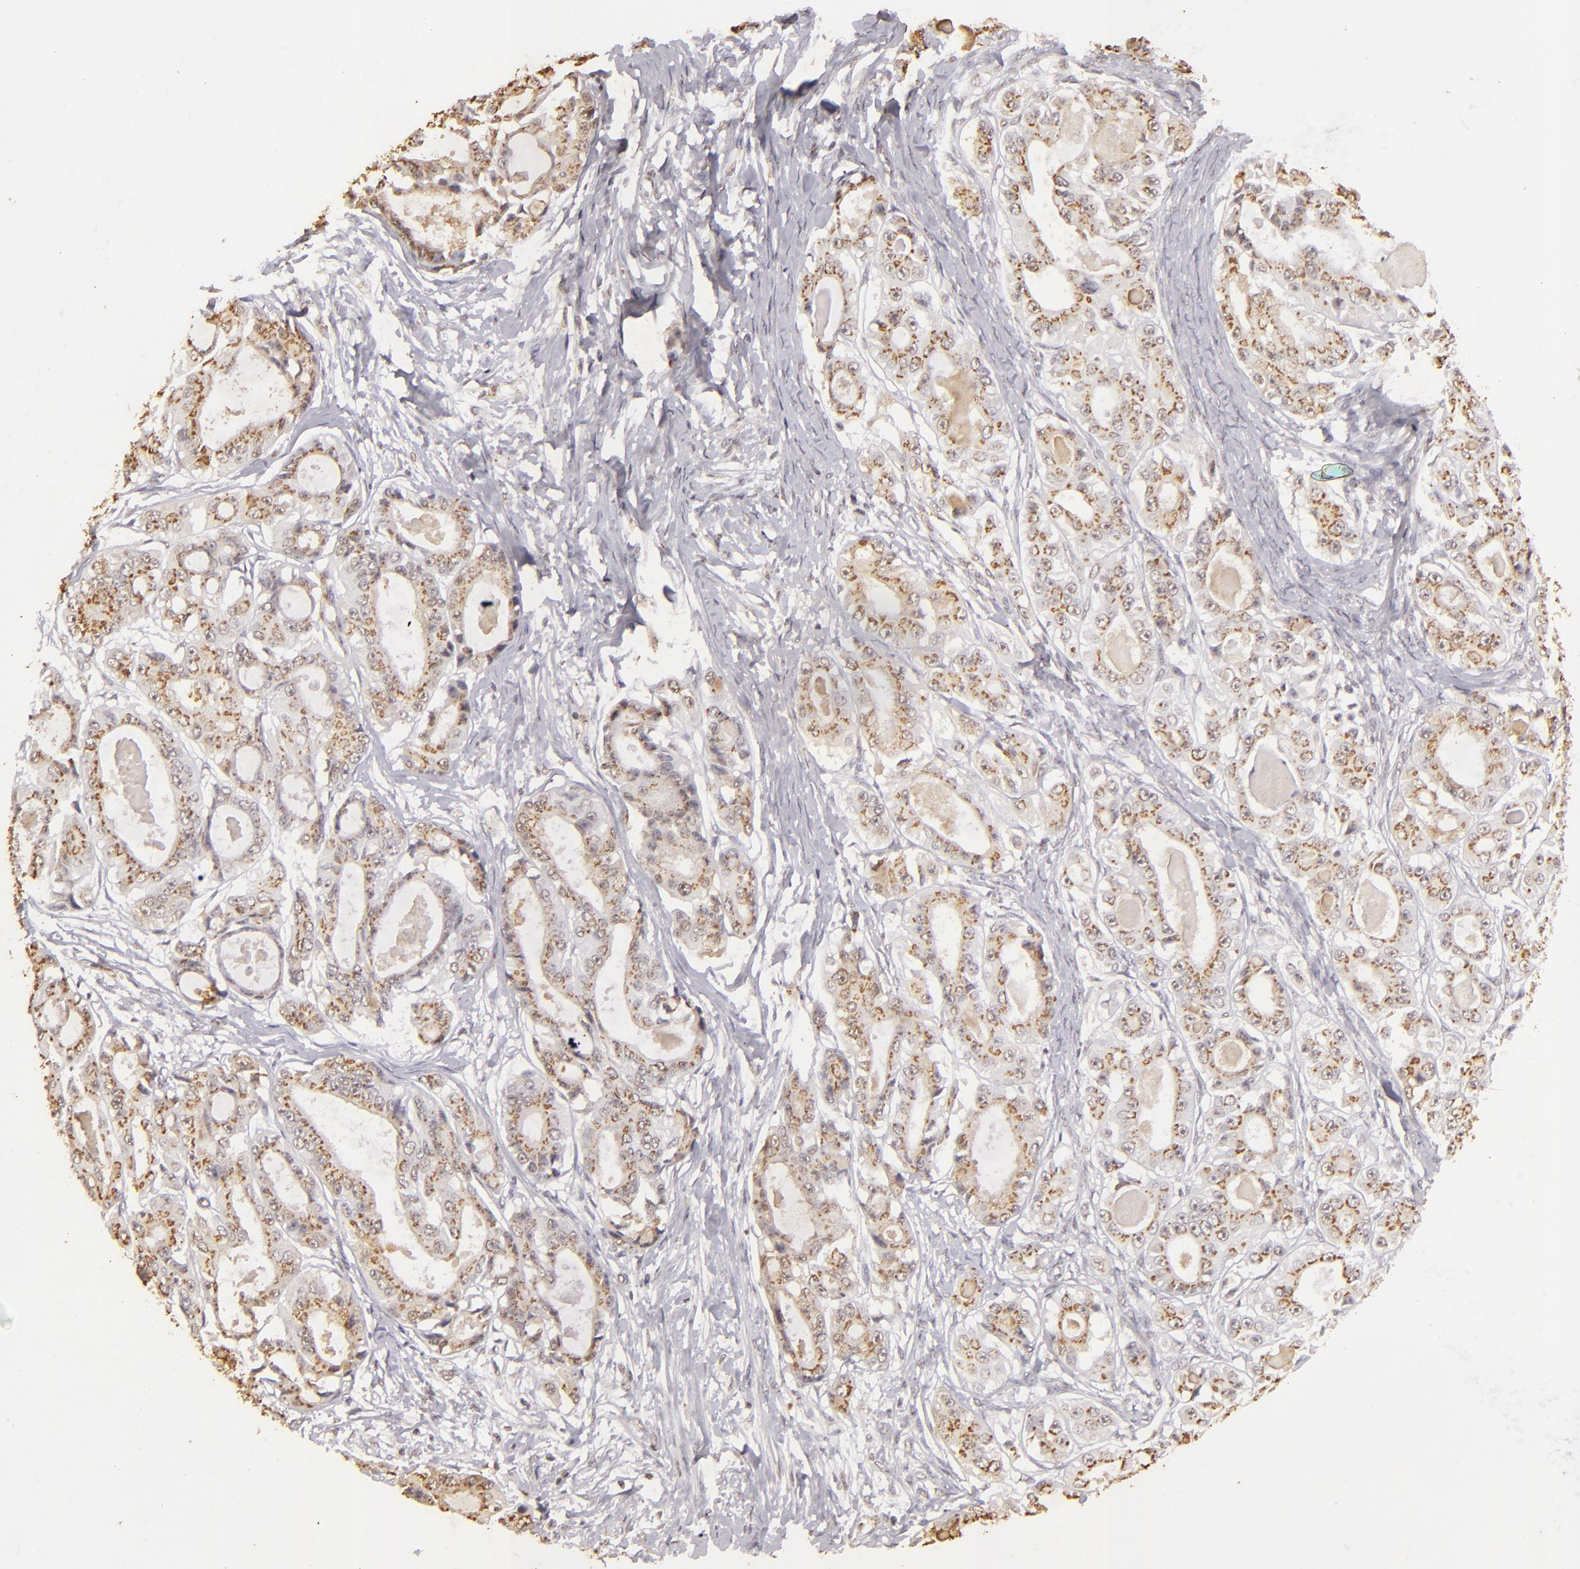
{"staining": {"intensity": "weak", "quantity": ">75%", "location": "nuclear"}, "tissue": "ovarian cancer", "cell_type": "Tumor cells", "image_type": "cancer", "snomed": [{"axis": "morphology", "description": "Carcinoma, endometroid"}, {"axis": "topography", "description": "Ovary"}], "caption": "Protein staining displays weak nuclear staining in about >75% of tumor cells in ovarian cancer.", "gene": "CBX3", "patient": {"sex": "female", "age": 61}}